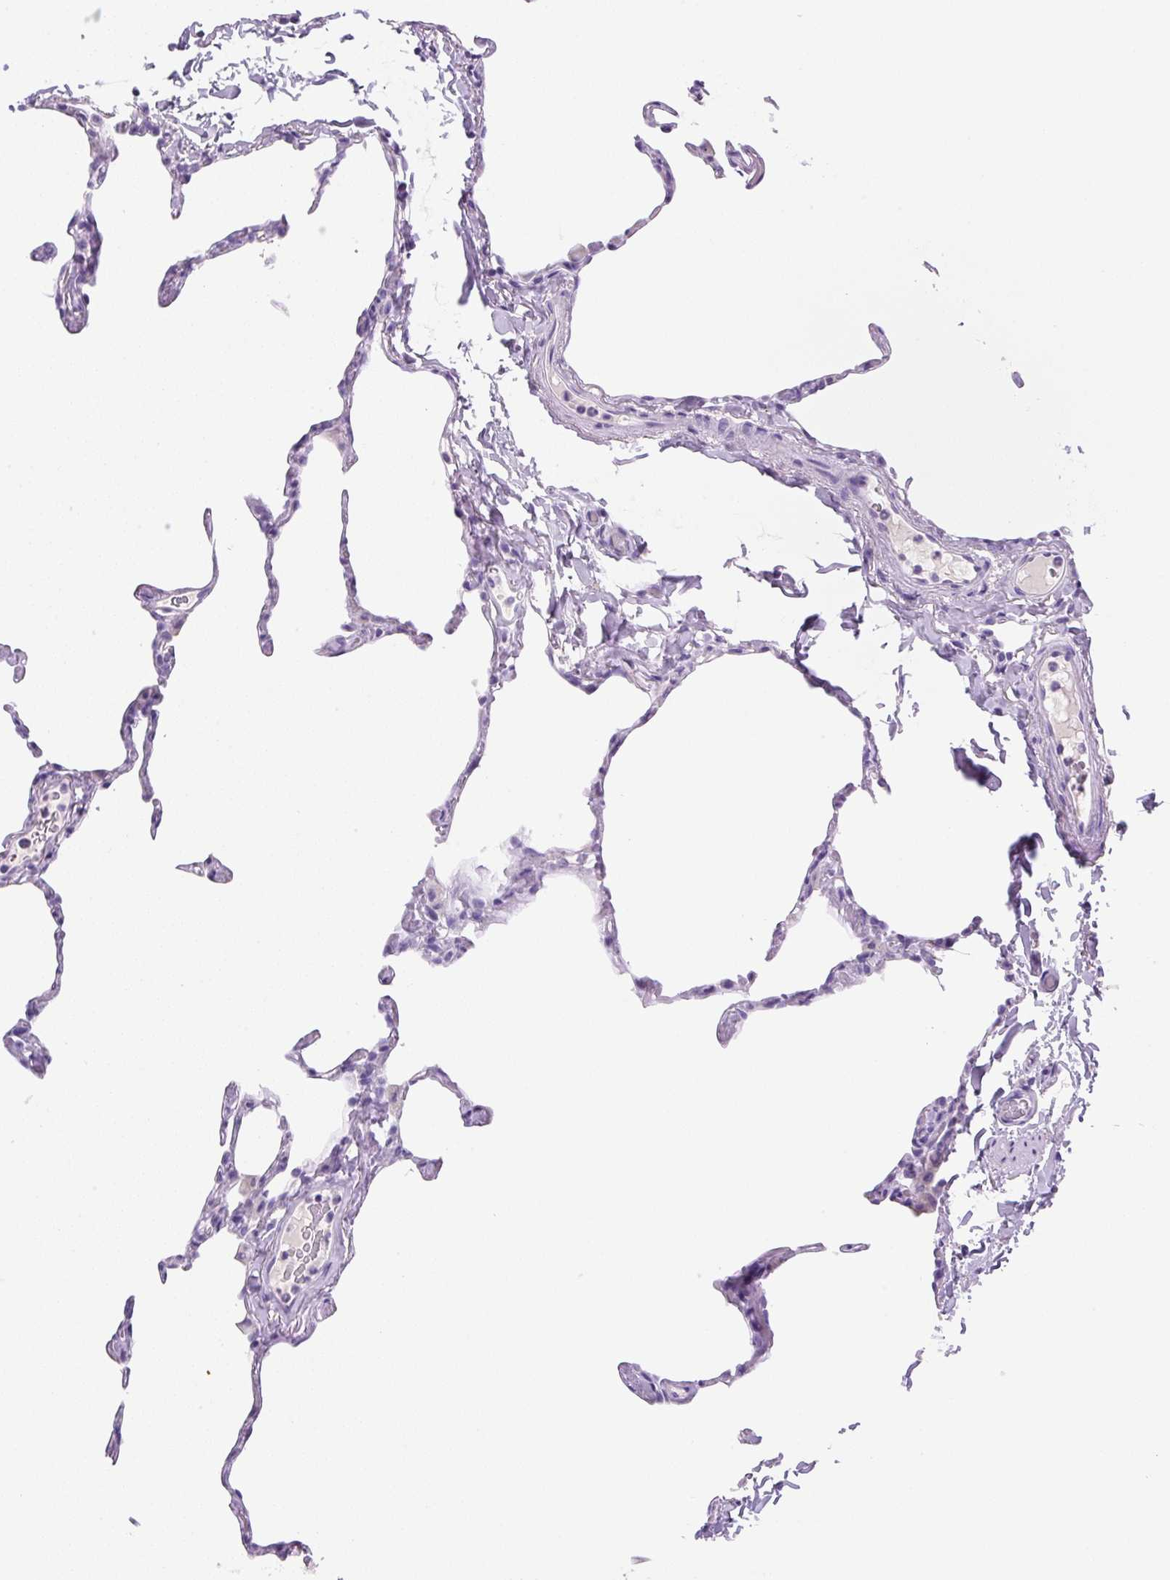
{"staining": {"intensity": "negative", "quantity": "none", "location": "none"}, "tissue": "lung", "cell_type": "Alveolar cells", "image_type": "normal", "snomed": [{"axis": "morphology", "description": "Normal tissue, NOS"}, {"axis": "topography", "description": "Lung"}], "caption": "Immunohistochemistry (IHC) of unremarkable lung reveals no expression in alveolar cells. (Immunohistochemistry, brightfield microscopy, high magnification).", "gene": "PRRT1", "patient": {"sex": "male", "age": 65}}